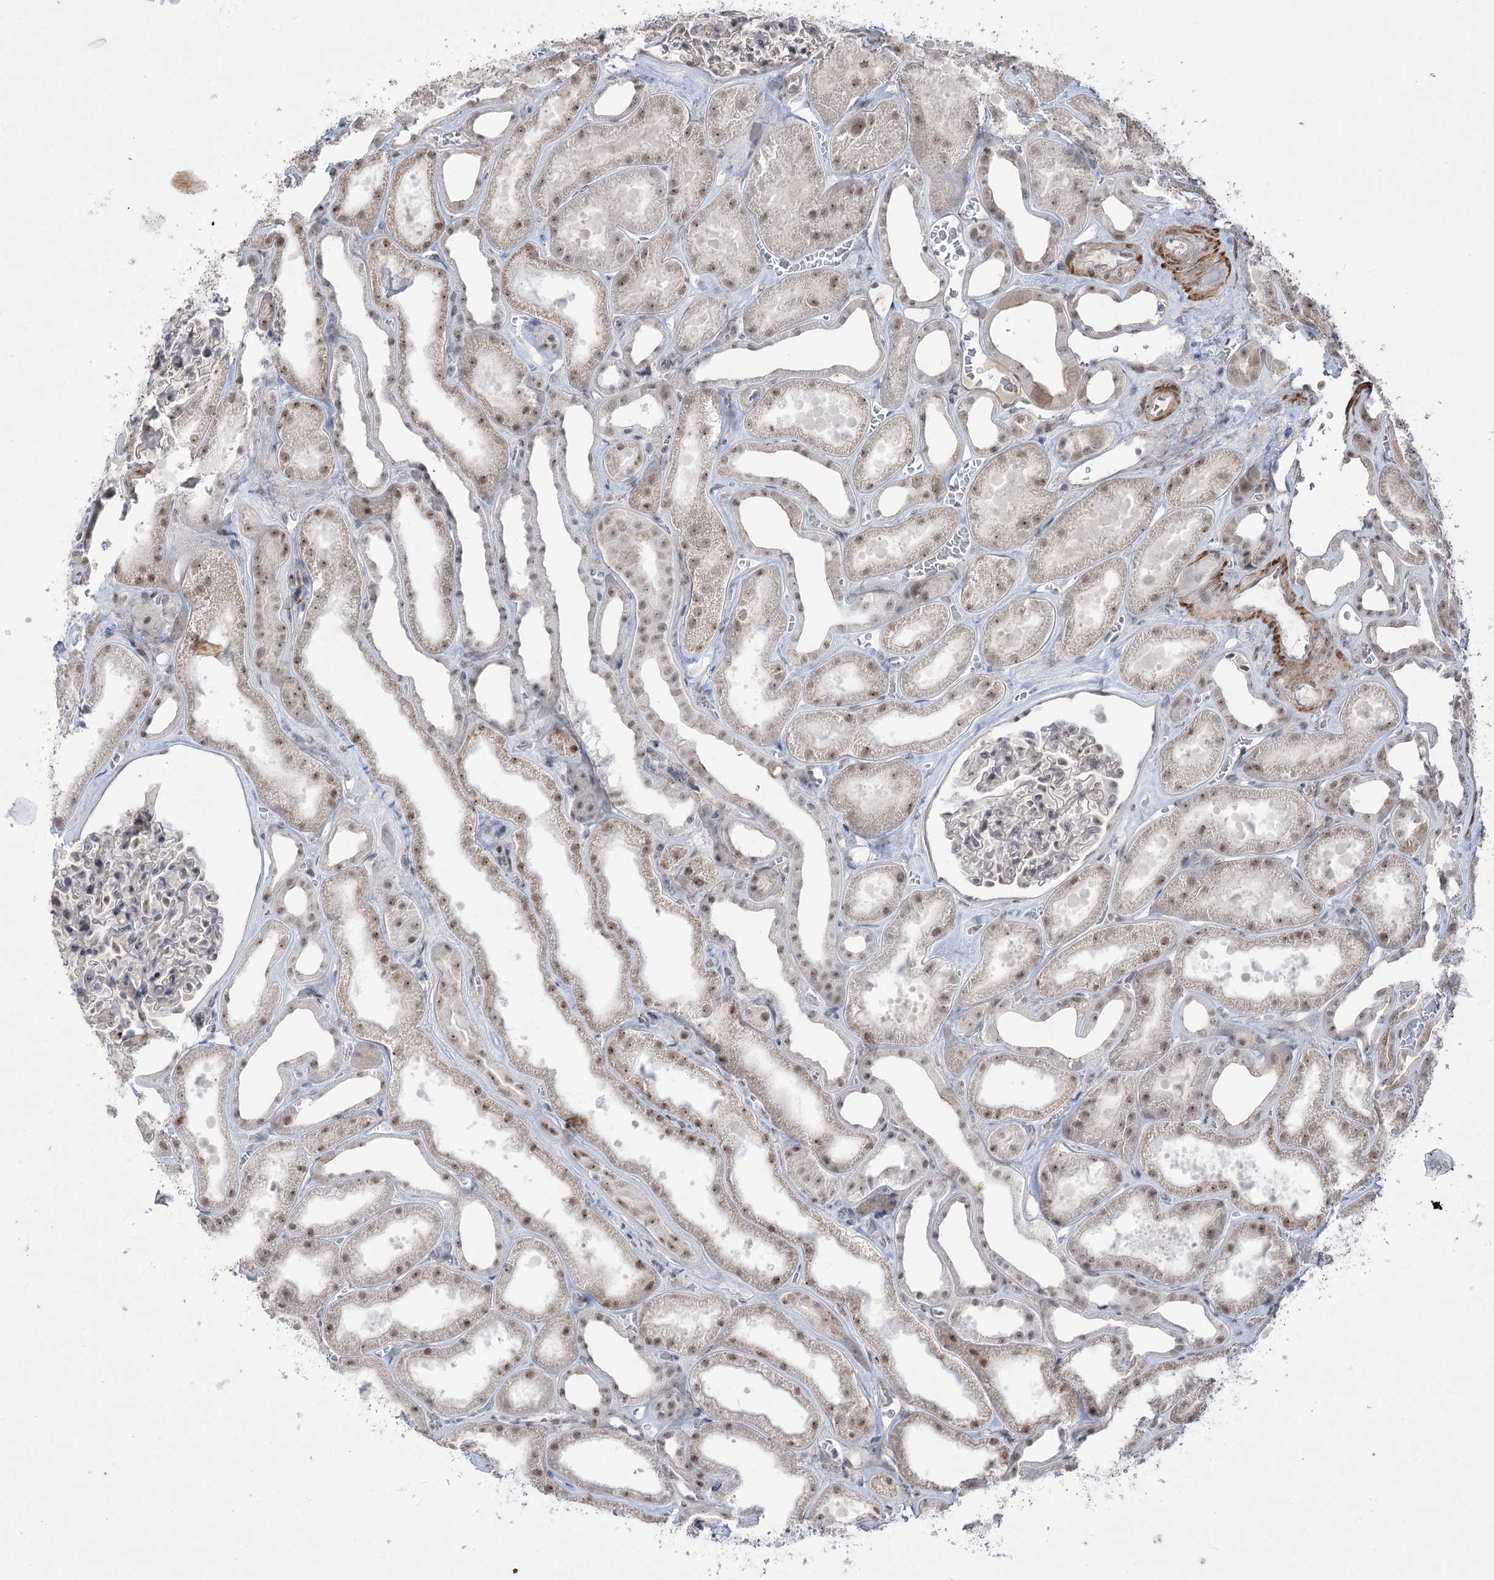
{"staining": {"intensity": "negative", "quantity": "none", "location": "none"}, "tissue": "kidney", "cell_type": "Cells in glomeruli", "image_type": "normal", "snomed": [{"axis": "morphology", "description": "Normal tissue, NOS"}, {"axis": "morphology", "description": "Adenocarcinoma, NOS"}, {"axis": "topography", "description": "Kidney"}], "caption": "A photomicrograph of kidney stained for a protein shows no brown staining in cells in glomeruli.", "gene": "ZSCAN23", "patient": {"sex": "female", "age": 68}}